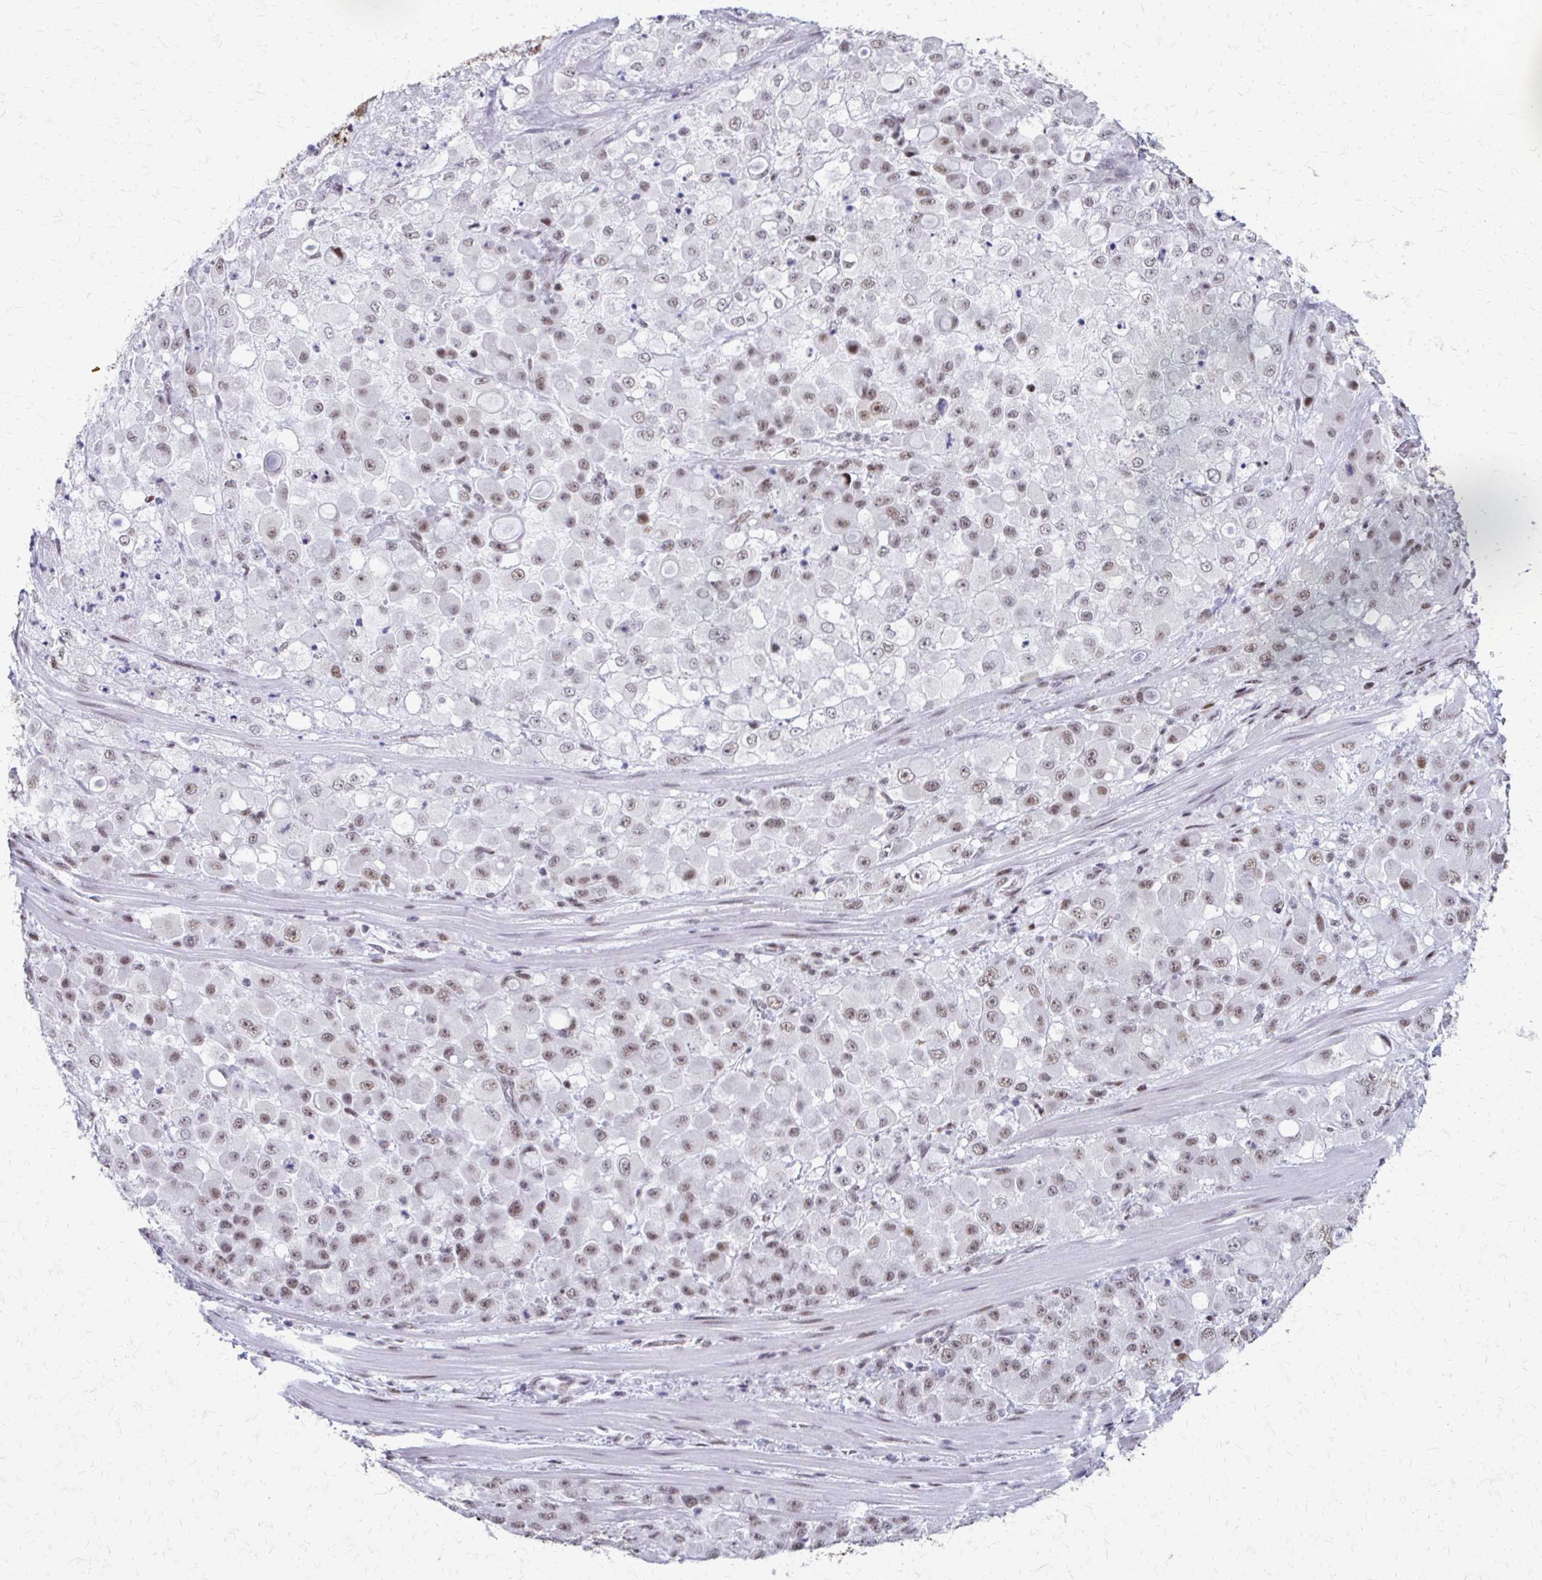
{"staining": {"intensity": "weak", "quantity": ">75%", "location": "nuclear"}, "tissue": "stomach cancer", "cell_type": "Tumor cells", "image_type": "cancer", "snomed": [{"axis": "morphology", "description": "Adenocarcinoma, NOS"}, {"axis": "topography", "description": "Stomach"}], "caption": "Immunohistochemical staining of human adenocarcinoma (stomach) reveals weak nuclear protein positivity in about >75% of tumor cells. (Stains: DAB (3,3'-diaminobenzidine) in brown, nuclei in blue, Microscopy: brightfield microscopy at high magnification).", "gene": "SS18", "patient": {"sex": "female", "age": 76}}